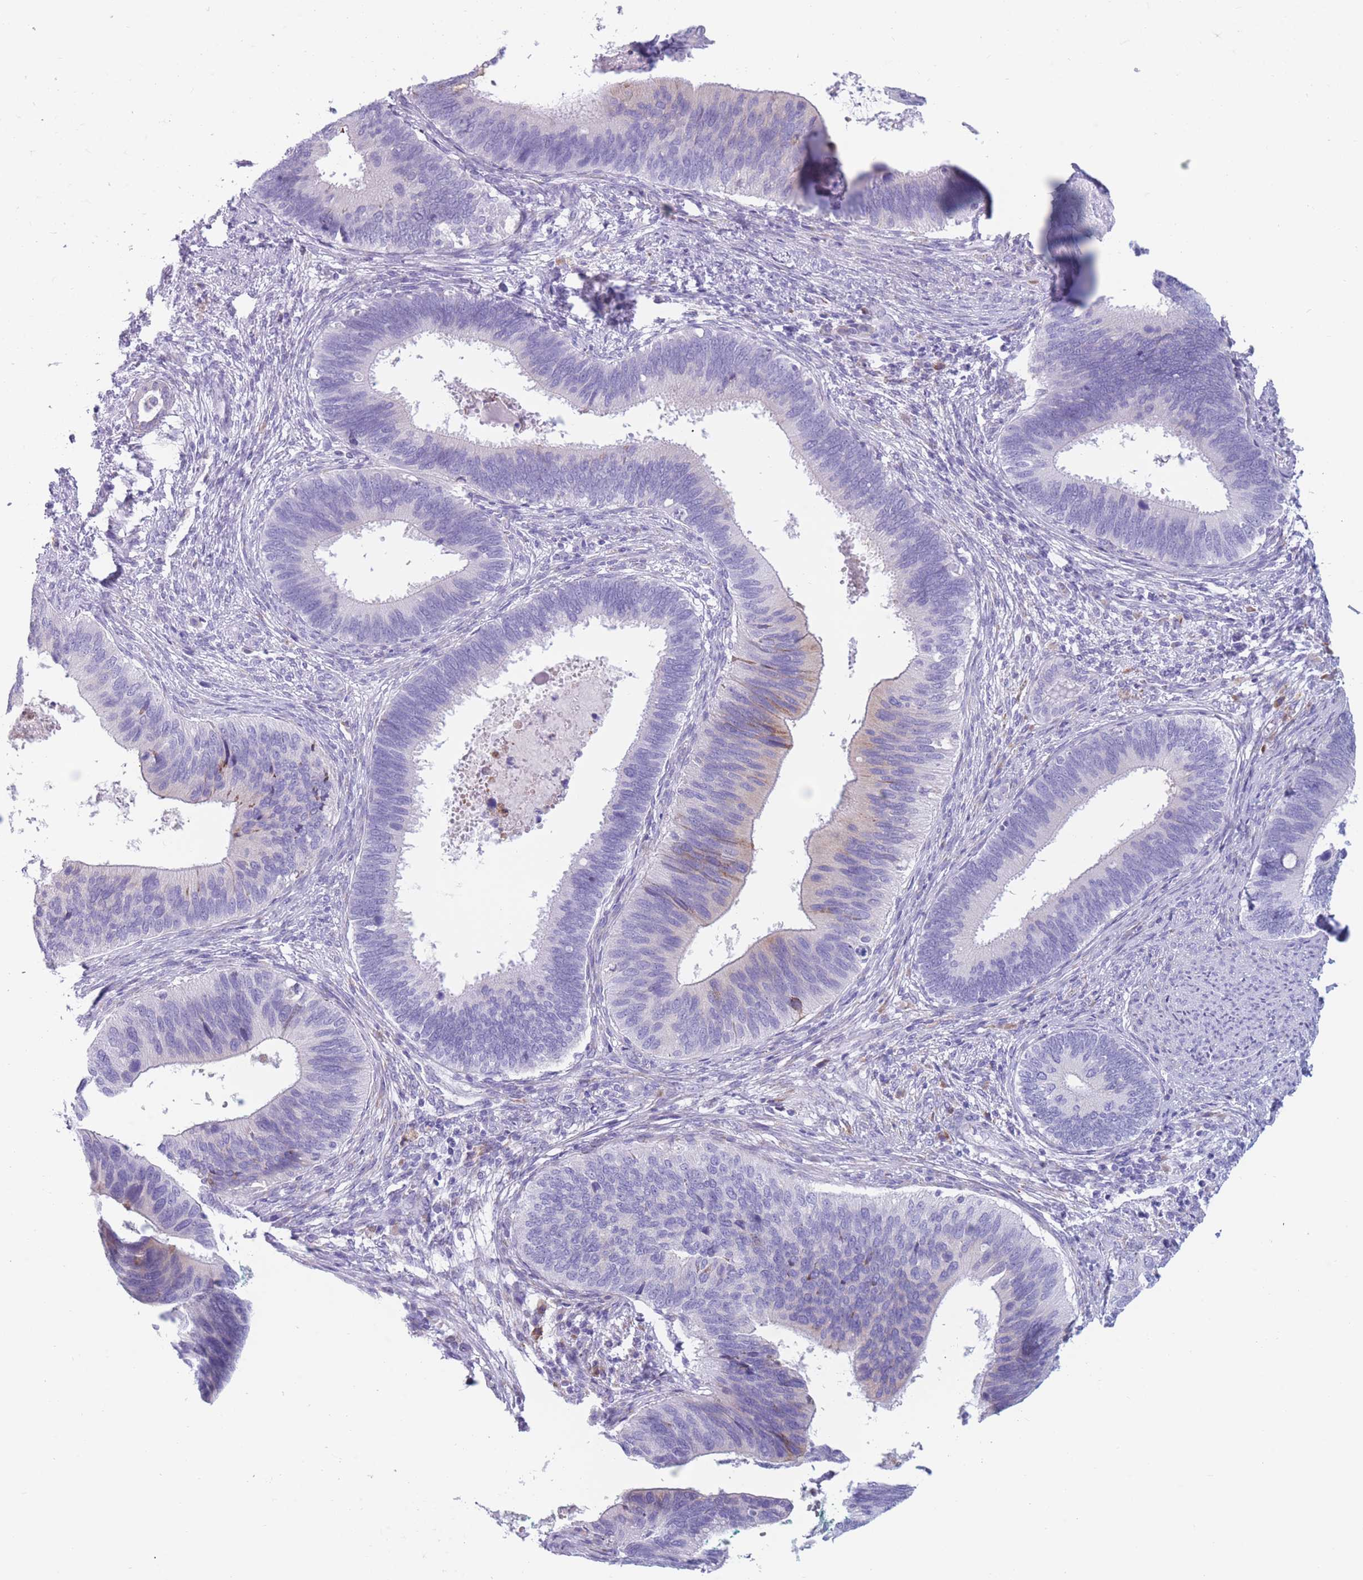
{"staining": {"intensity": "weak", "quantity": "<25%", "location": "cytoplasmic/membranous"}, "tissue": "cervical cancer", "cell_type": "Tumor cells", "image_type": "cancer", "snomed": [{"axis": "morphology", "description": "Adenocarcinoma, NOS"}, {"axis": "topography", "description": "Cervix"}], "caption": "IHC histopathology image of cervical adenocarcinoma stained for a protein (brown), which shows no positivity in tumor cells.", "gene": "COL27A1", "patient": {"sex": "female", "age": 42}}